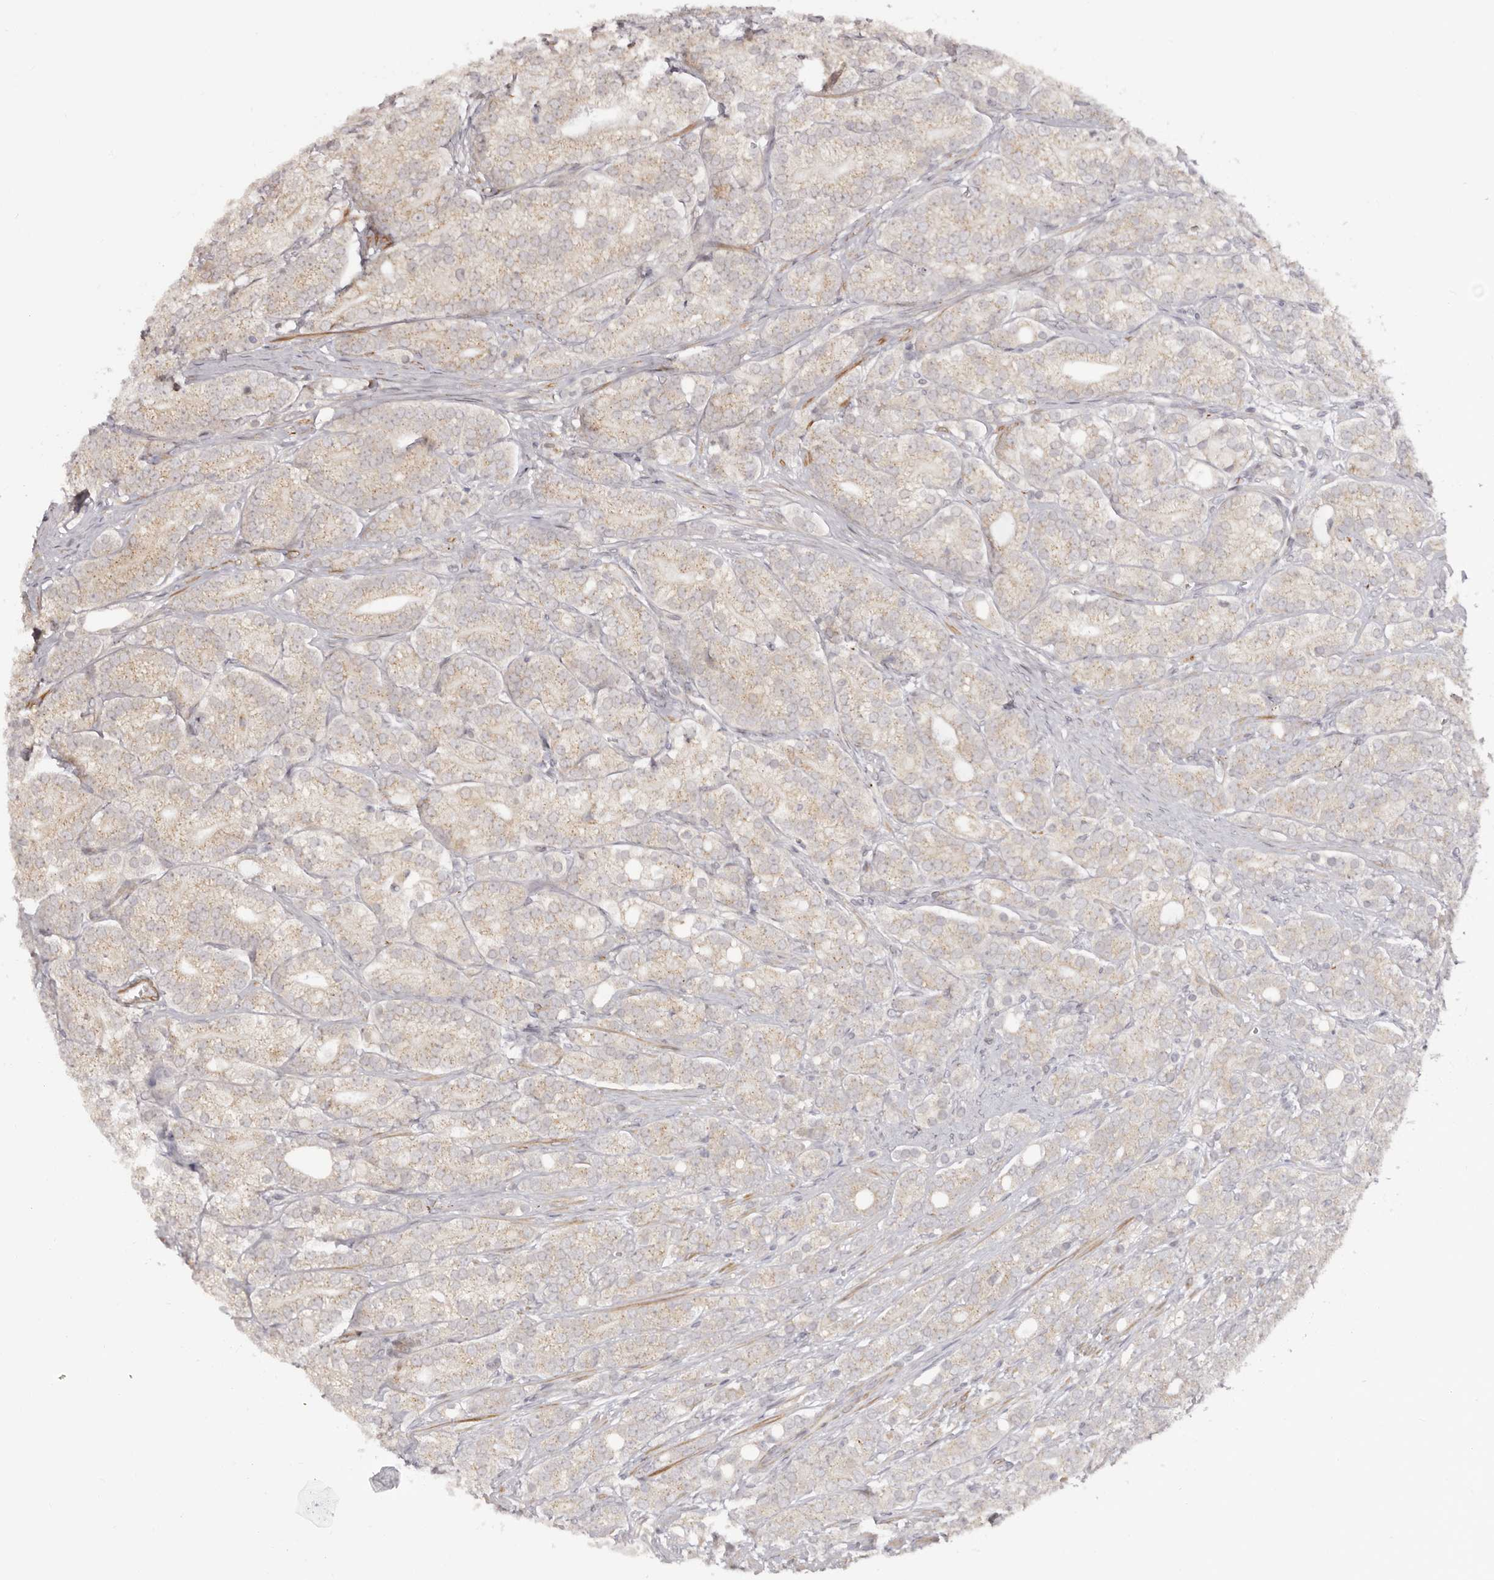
{"staining": {"intensity": "weak", "quantity": "25%-75%", "location": "cytoplasmic/membranous"}, "tissue": "prostate cancer", "cell_type": "Tumor cells", "image_type": "cancer", "snomed": [{"axis": "morphology", "description": "Adenocarcinoma, High grade"}, {"axis": "topography", "description": "Prostate"}], "caption": "A histopathology image showing weak cytoplasmic/membranous positivity in about 25%-75% of tumor cells in prostate cancer, as visualized by brown immunohistochemical staining.", "gene": "MICAL2", "patient": {"sex": "male", "age": 57}}